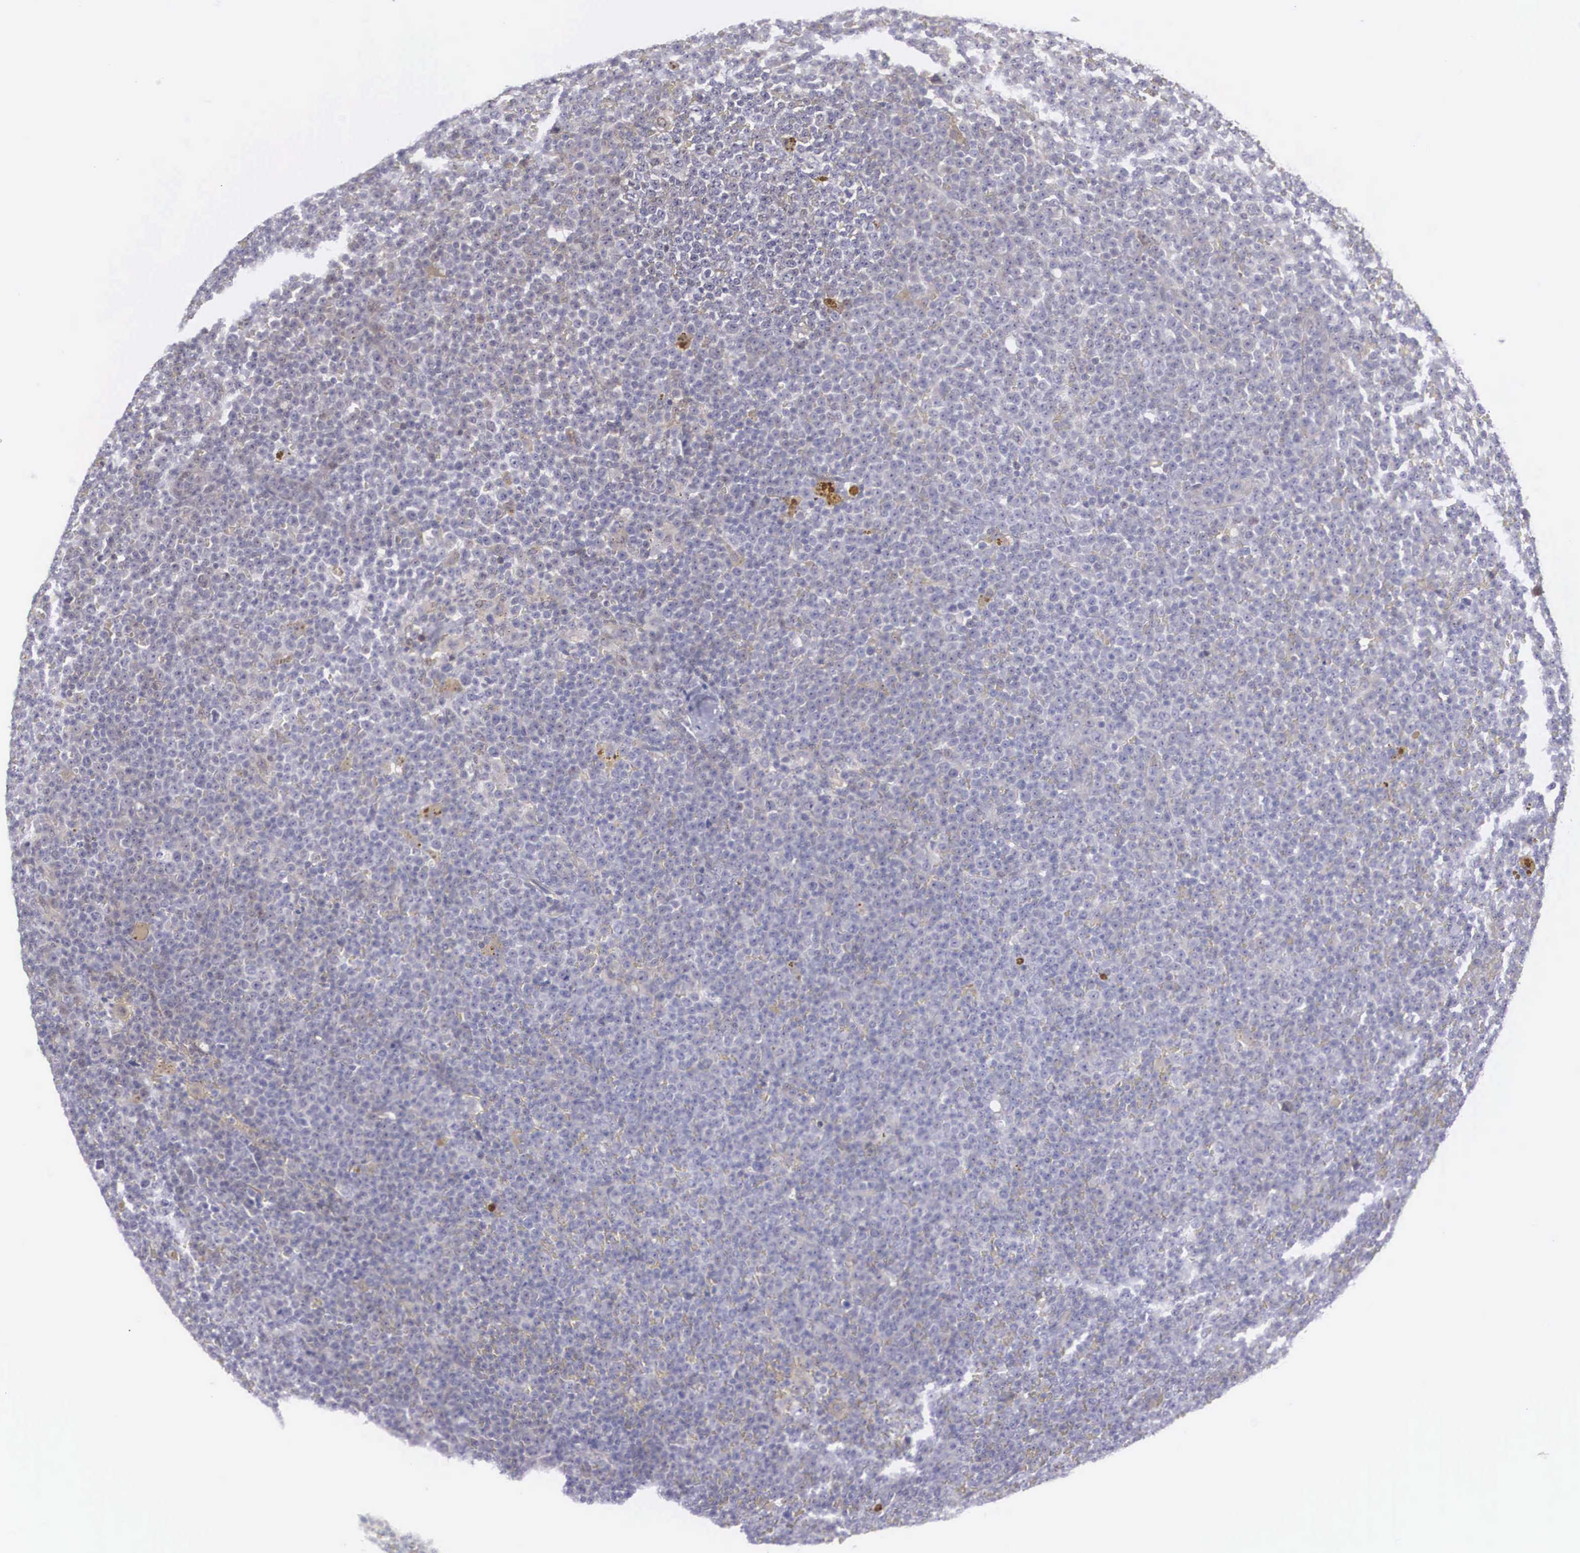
{"staining": {"intensity": "negative", "quantity": "none", "location": "none"}, "tissue": "lymphoma", "cell_type": "Tumor cells", "image_type": "cancer", "snomed": [{"axis": "morphology", "description": "Malignant lymphoma, non-Hodgkin's type, Low grade"}, {"axis": "topography", "description": "Lymph node"}], "caption": "This is a photomicrograph of immunohistochemistry staining of malignant lymphoma, non-Hodgkin's type (low-grade), which shows no staining in tumor cells.", "gene": "RBPJ", "patient": {"sex": "male", "age": 50}}